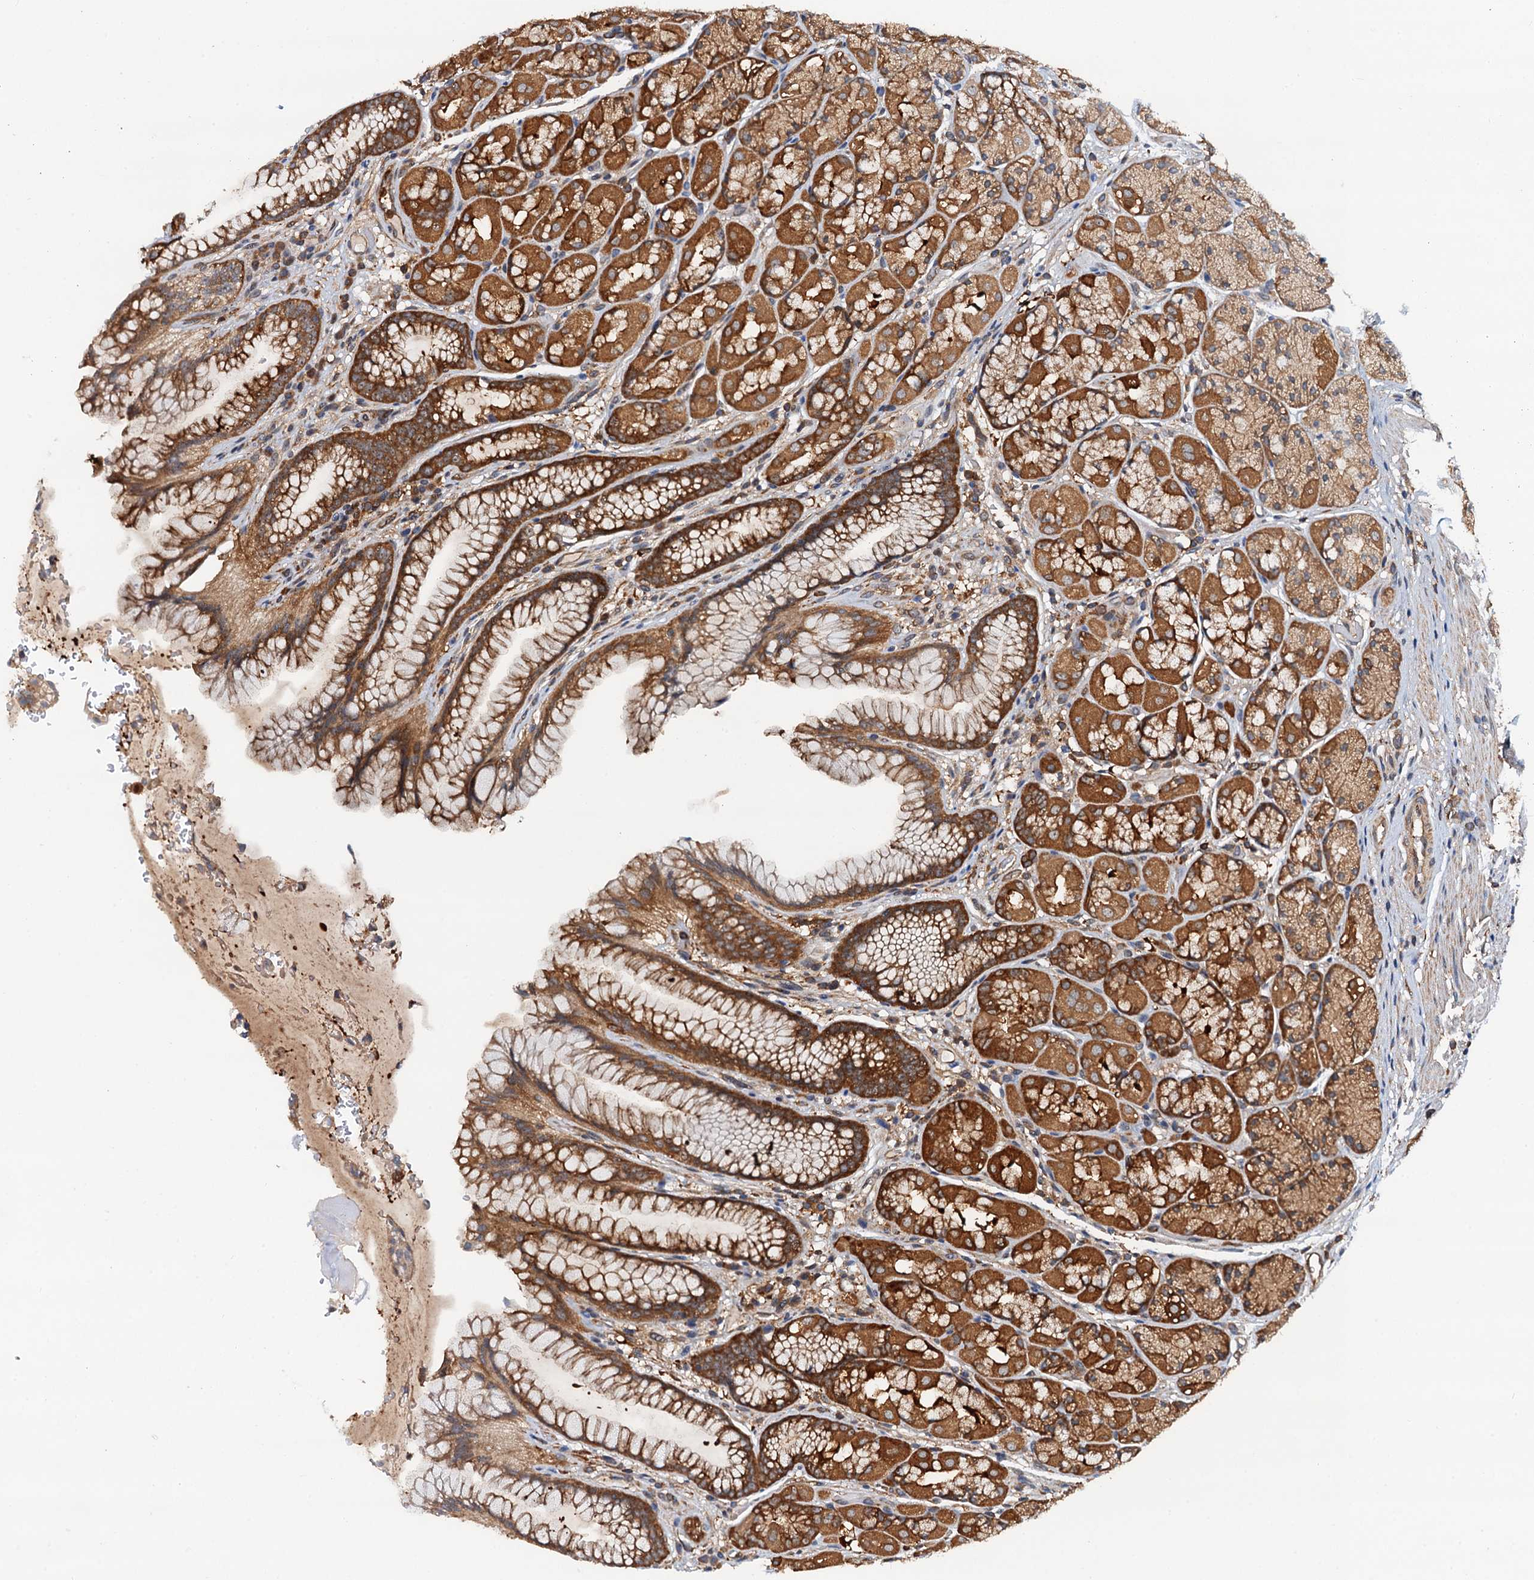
{"staining": {"intensity": "strong", "quantity": ">75%", "location": "cytoplasmic/membranous"}, "tissue": "stomach", "cell_type": "Glandular cells", "image_type": "normal", "snomed": [{"axis": "morphology", "description": "Normal tissue, NOS"}, {"axis": "topography", "description": "Stomach"}], "caption": "IHC (DAB) staining of normal stomach exhibits strong cytoplasmic/membranous protein staining in approximately >75% of glandular cells. (IHC, brightfield microscopy, high magnification).", "gene": "USP6NL", "patient": {"sex": "male", "age": 63}}